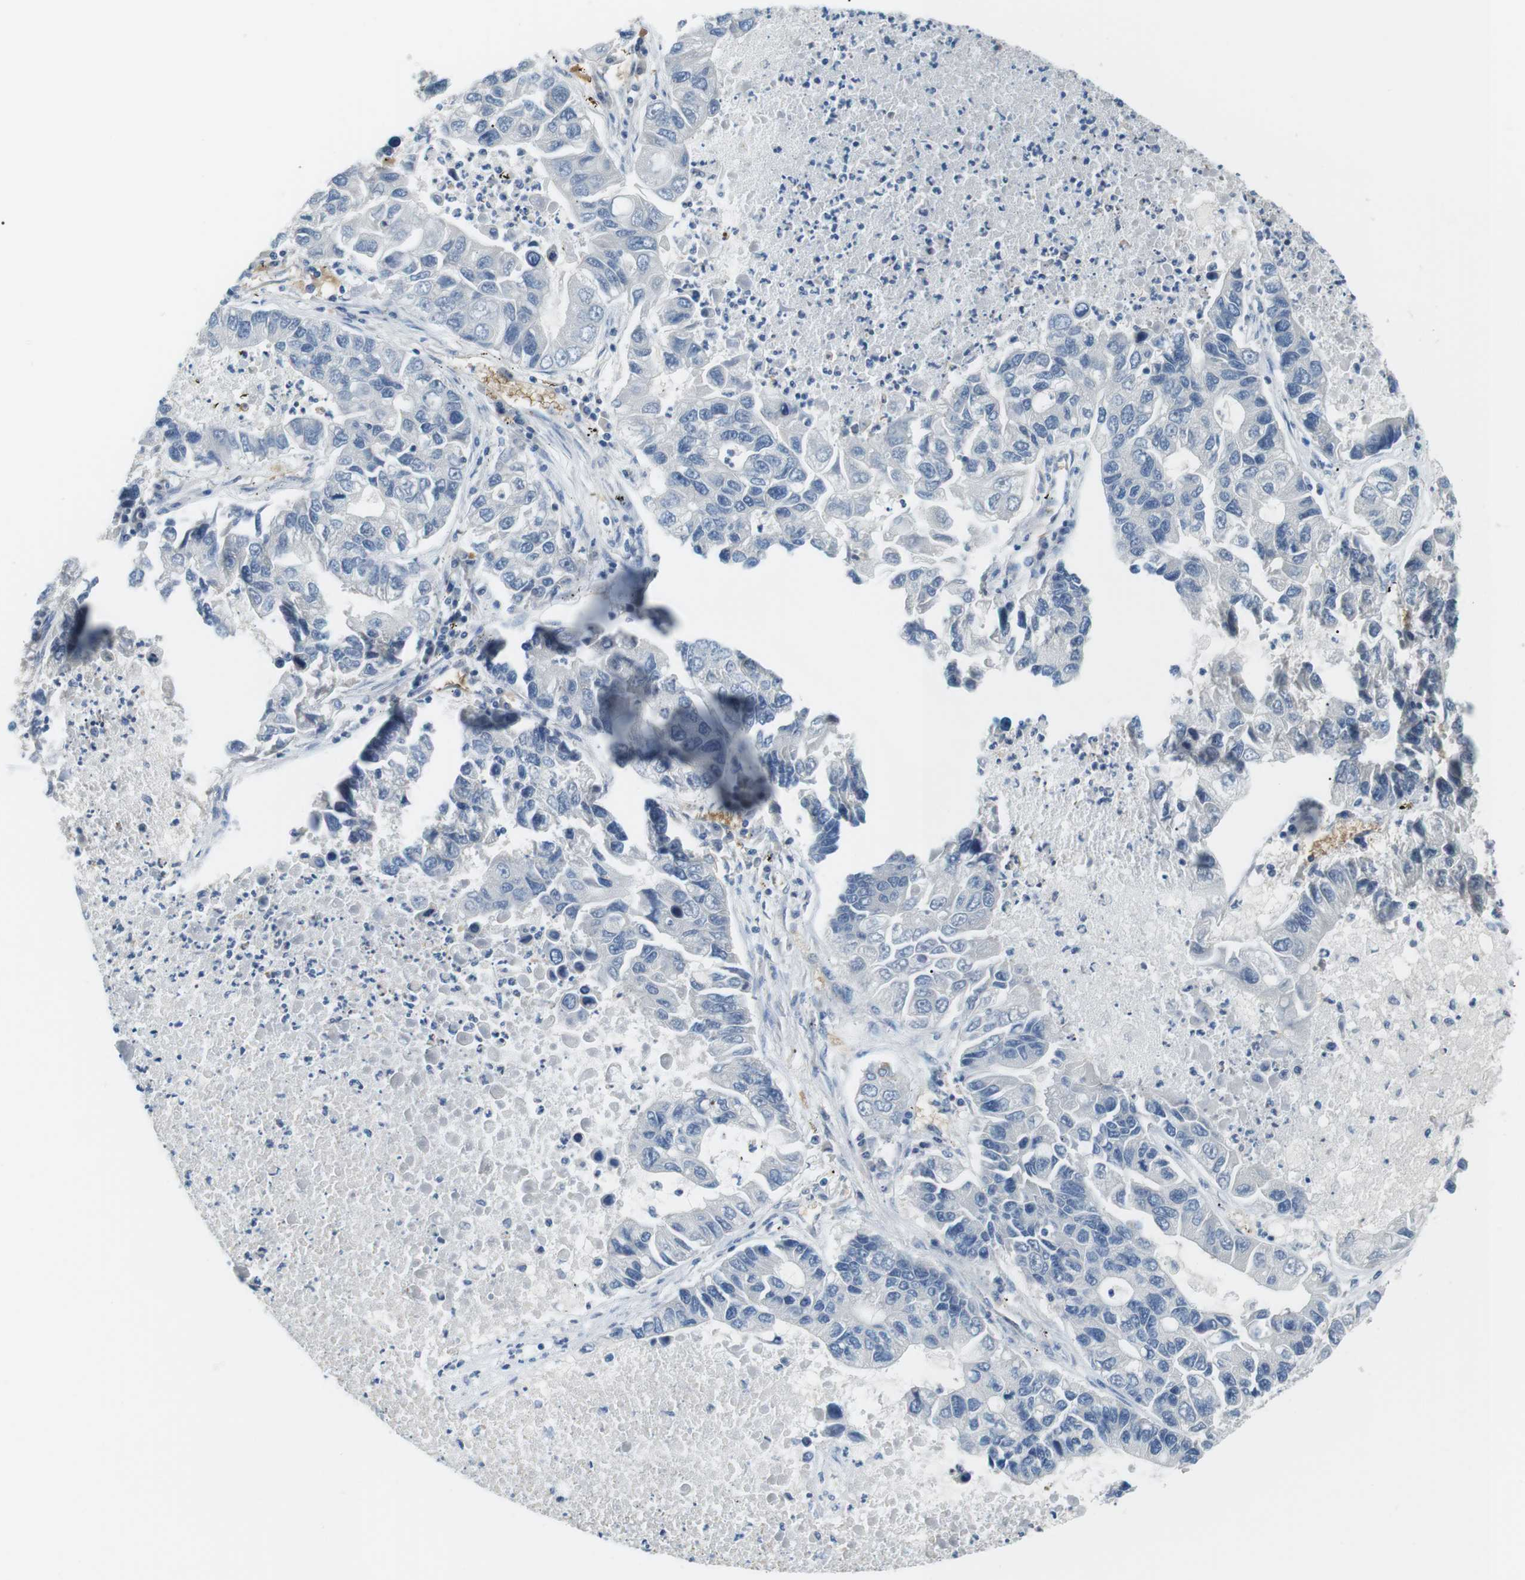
{"staining": {"intensity": "negative", "quantity": "none", "location": "none"}, "tissue": "lung cancer", "cell_type": "Tumor cells", "image_type": "cancer", "snomed": [{"axis": "morphology", "description": "Adenocarcinoma, NOS"}, {"axis": "topography", "description": "Lung"}], "caption": "Protein analysis of lung adenocarcinoma demonstrates no significant positivity in tumor cells.", "gene": "ADCY10", "patient": {"sex": "female", "age": 51}}